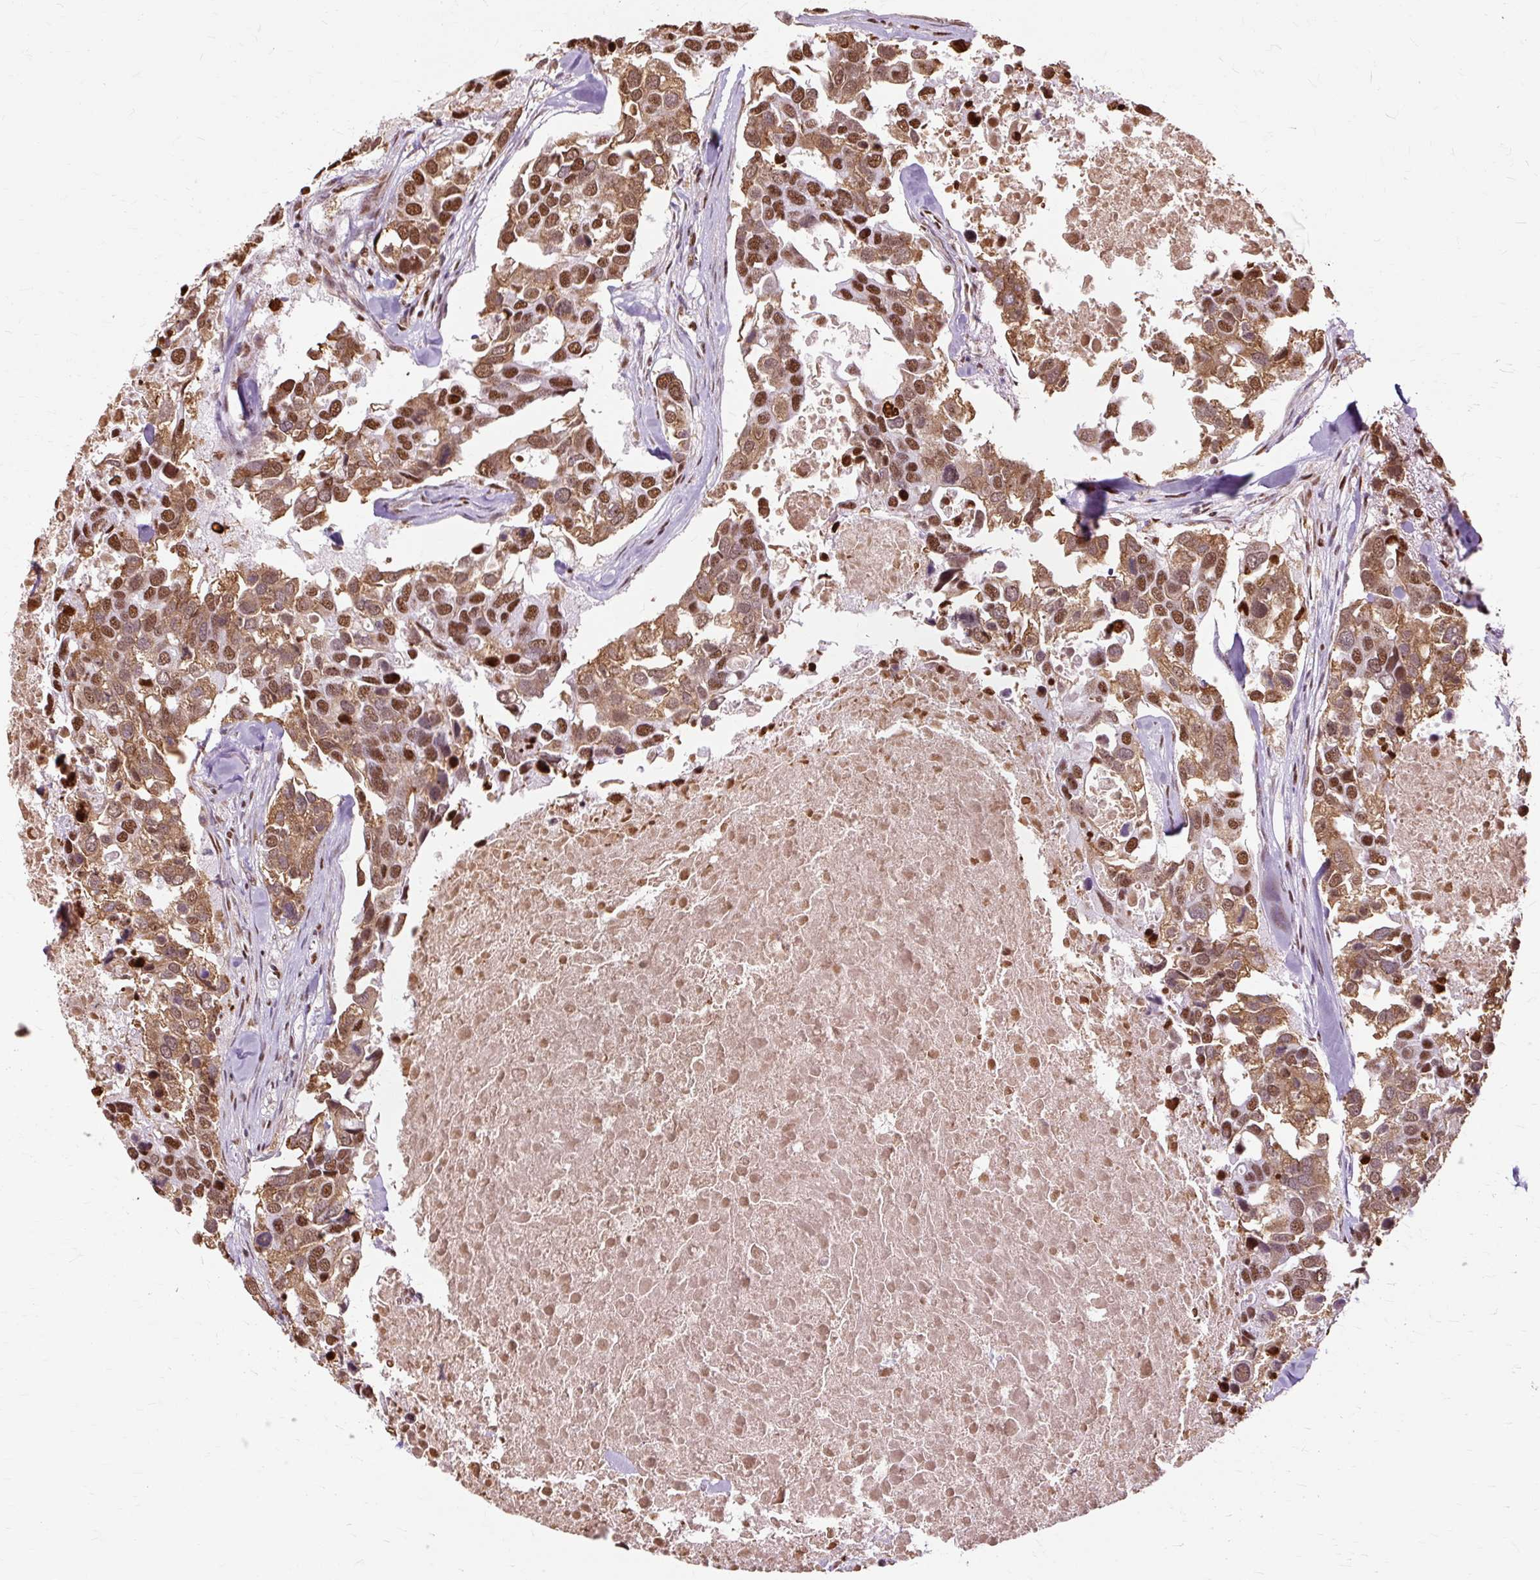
{"staining": {"intensity": "moderate", "quantity": ">75%", "location": "cytoplasmic/membranous,nuclear"}, "tissue": "breast cancer", "cell_type": "Tumor cells", "image_type": "cancer", "snomed": [{"axis": "morphology", "description": "Duct carcinoma"}, {"axis": "topography", "description": "Breast"}], "caption": "This micrograph reveals immunohistochemistry staining of breast cancer (intraductal carcinoma), with medium moderate cytoplasmic/membranous and nuclear expression in approximately >75% of tumor cells.", "gene": "XRCC6", "patient": {"sex": "female", "age": 83}}